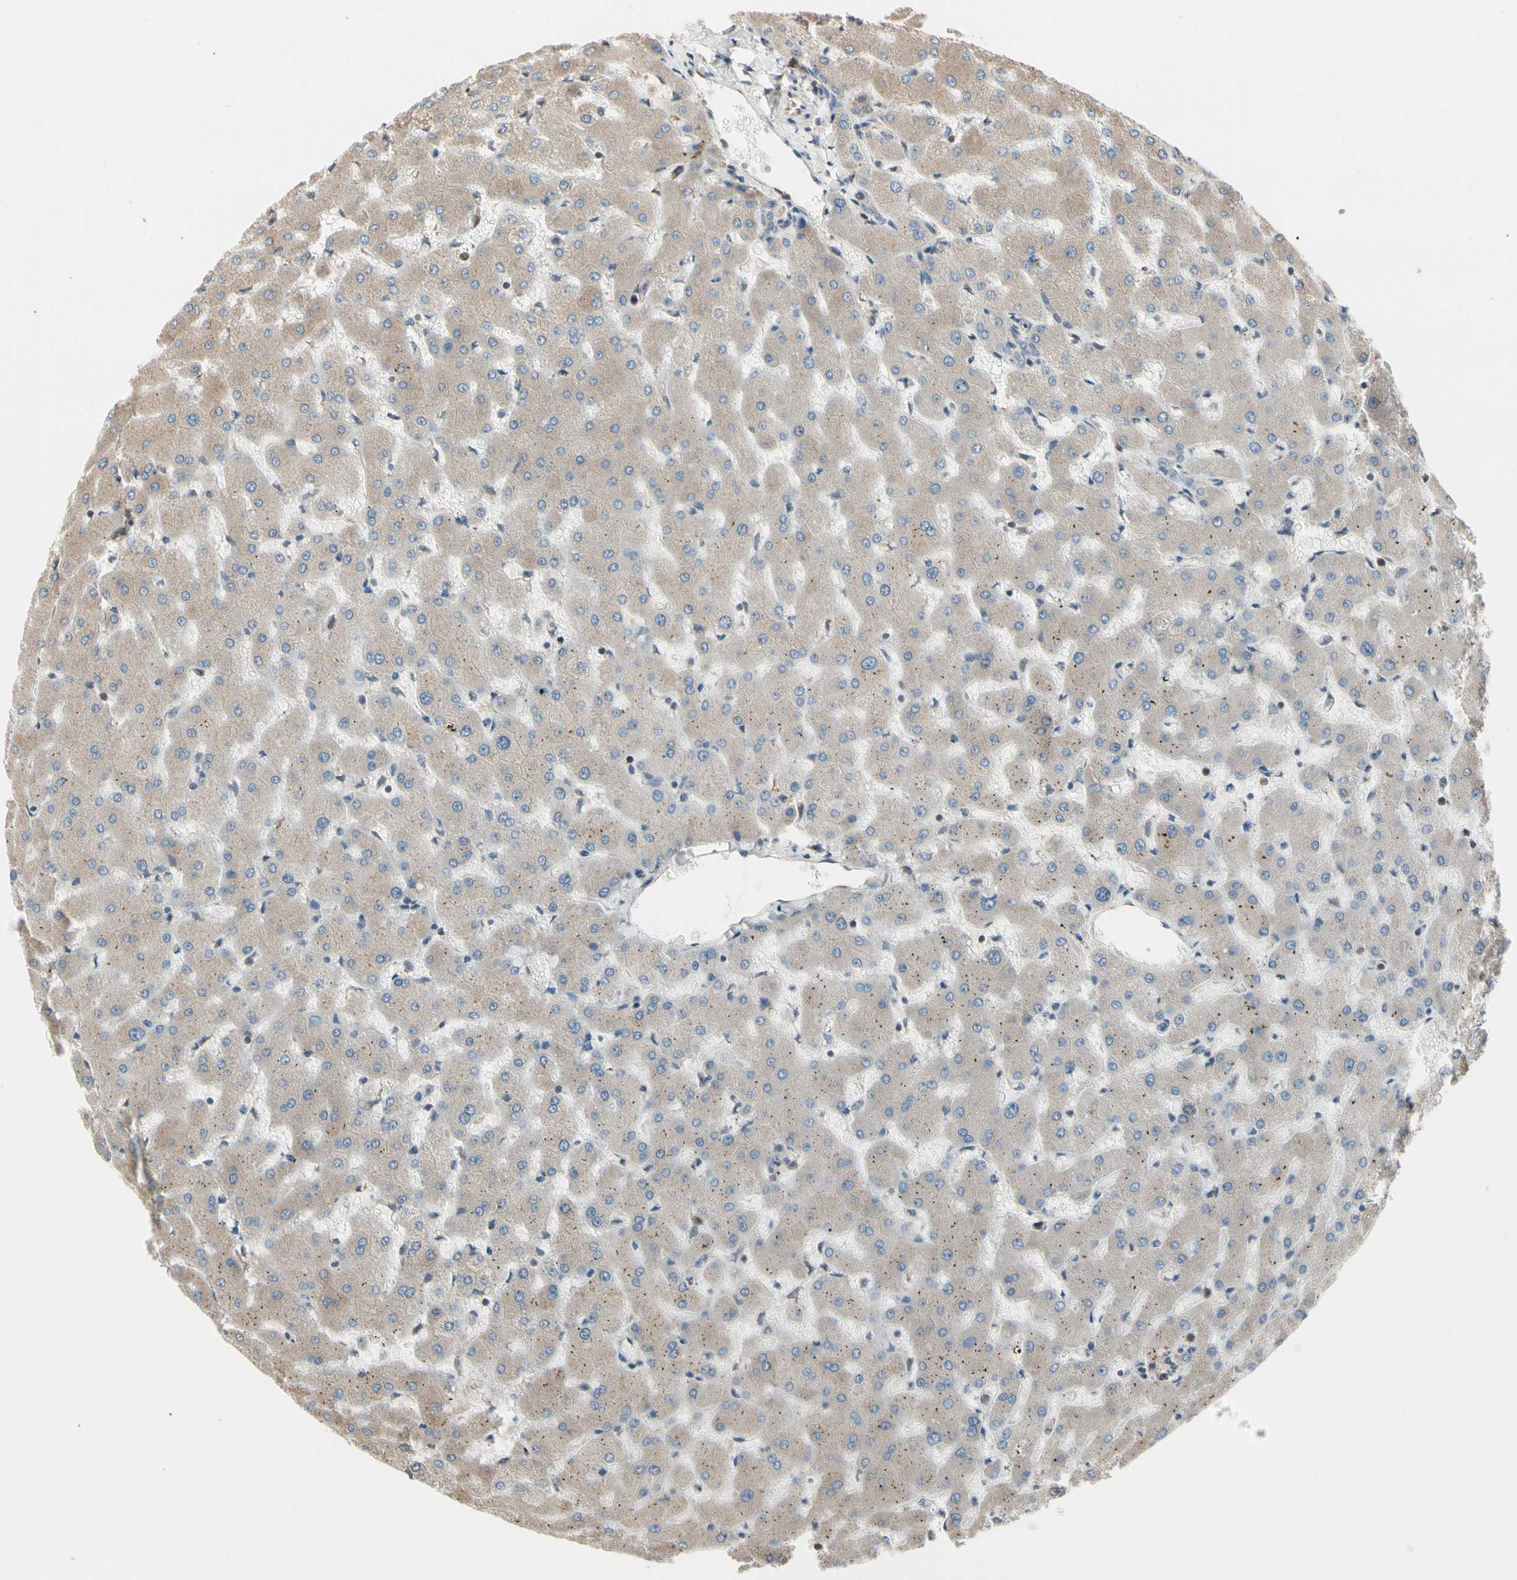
{"staining": {"intensity": "negative", "quantity": "none", "location": "none"}, "tissue": "liver", "cell_type": "Cholangiocytes", "image_type": "normal", "snomed": [{"axis": "morphology", "description": "Normal tissue, NOS"}, {"axis": "topography", "description": "Liver"}], "caption": "There is no significant staining in cholangiocytes of liver.", "gene": "NUCB2", "patient": {"sex": "female", "age": 63}}